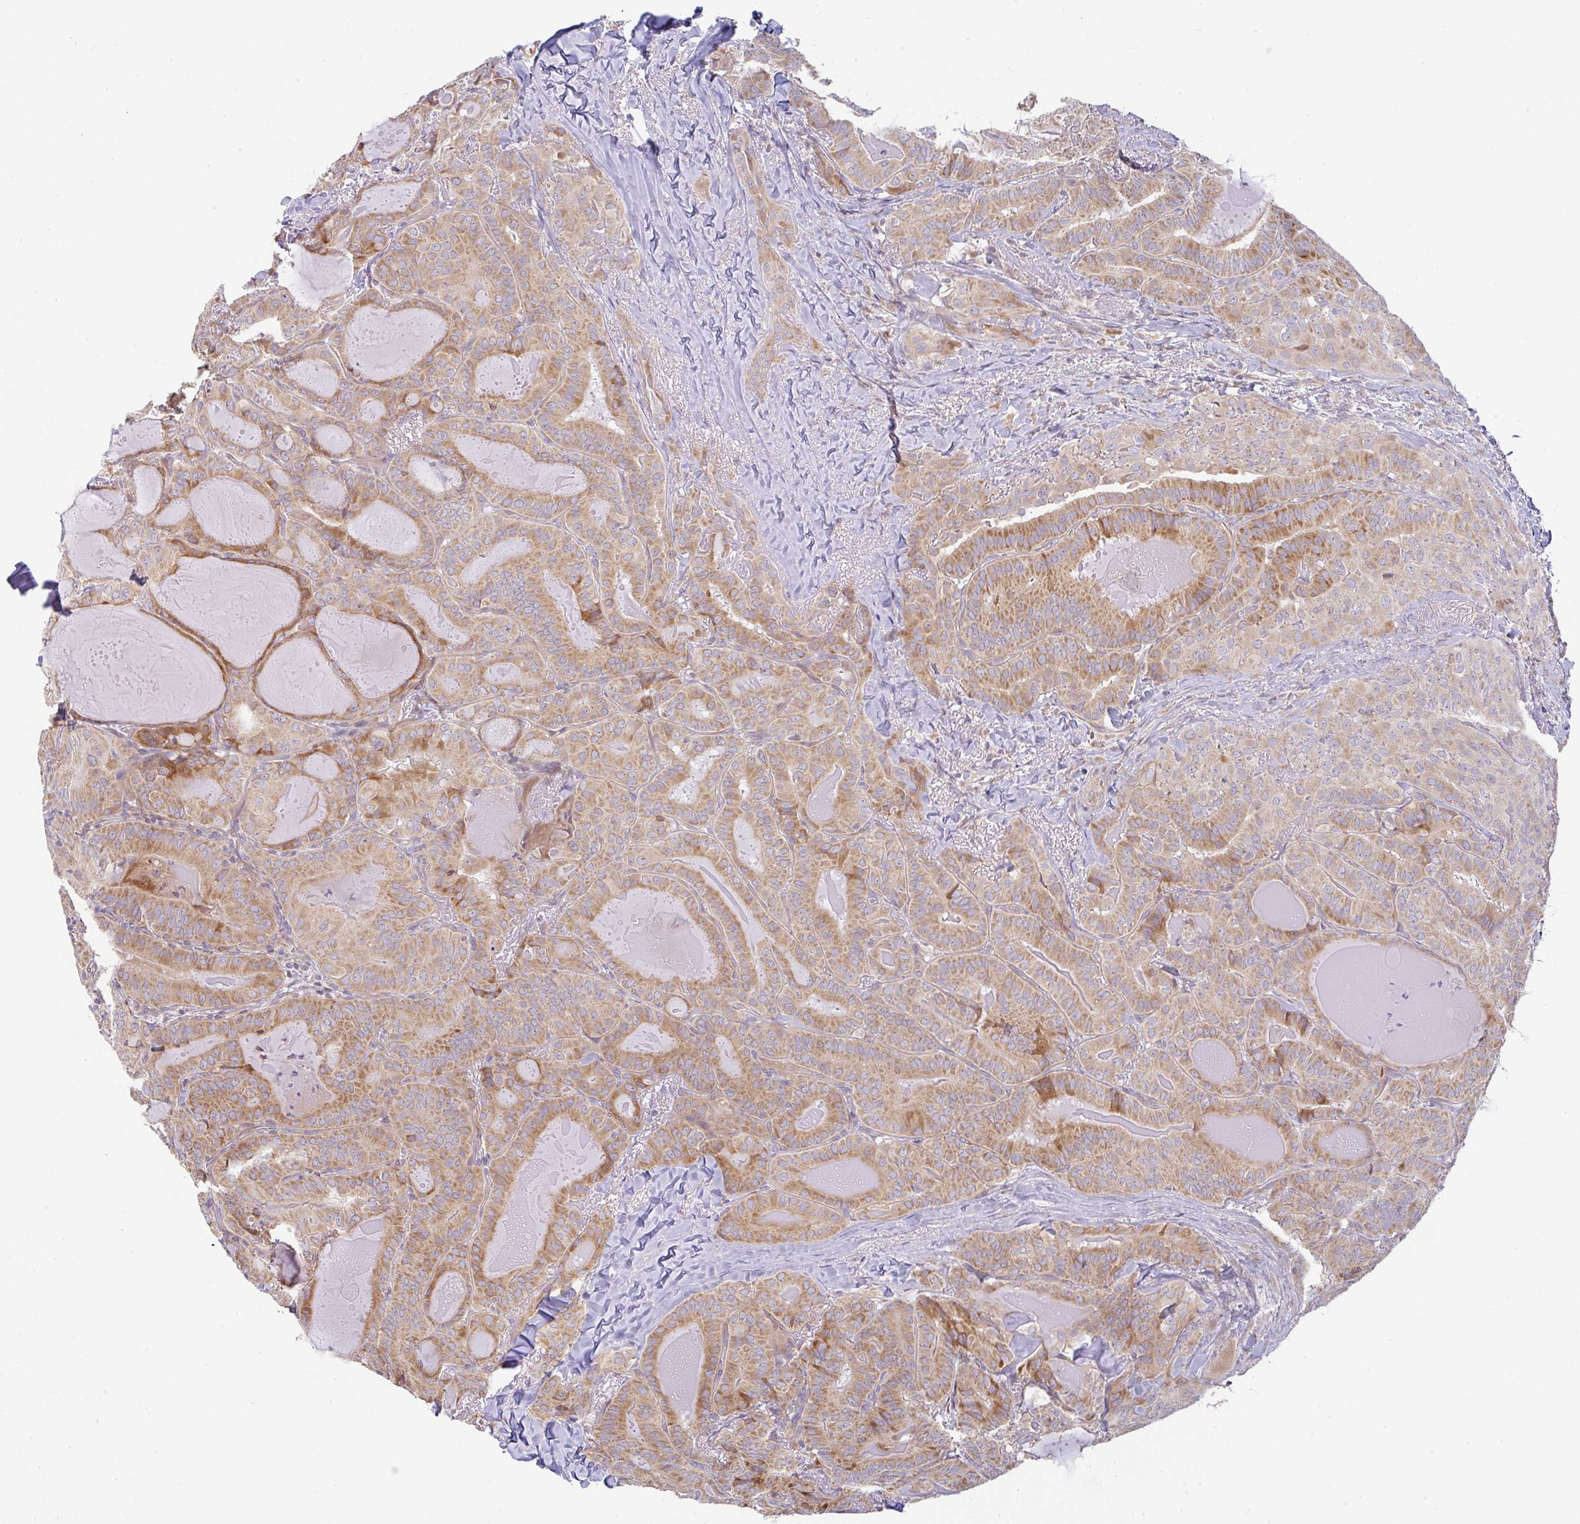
{"staining": {"intensity": "moderate", "quantity": ">75%", "location": "cytoplasmic/membranous"}, "tissue": "thyroid cancer", "cell_type": "Tumor cells", "image_type": "cancer", "snomed": [{"axis": "morphology", "description": "Papillary adenocarcinoma, NOS"}, {"axis": "topography", "description": "Thyroid gland"}], "caption": "Human thyroid cancer stained with a brown dye demonstrates moderate cytoplasmic/membranous positive positivity in approximately >75% of tumor cells.", "gene": "MOB1A", "patient": {"sex": "female", "age": 68}}